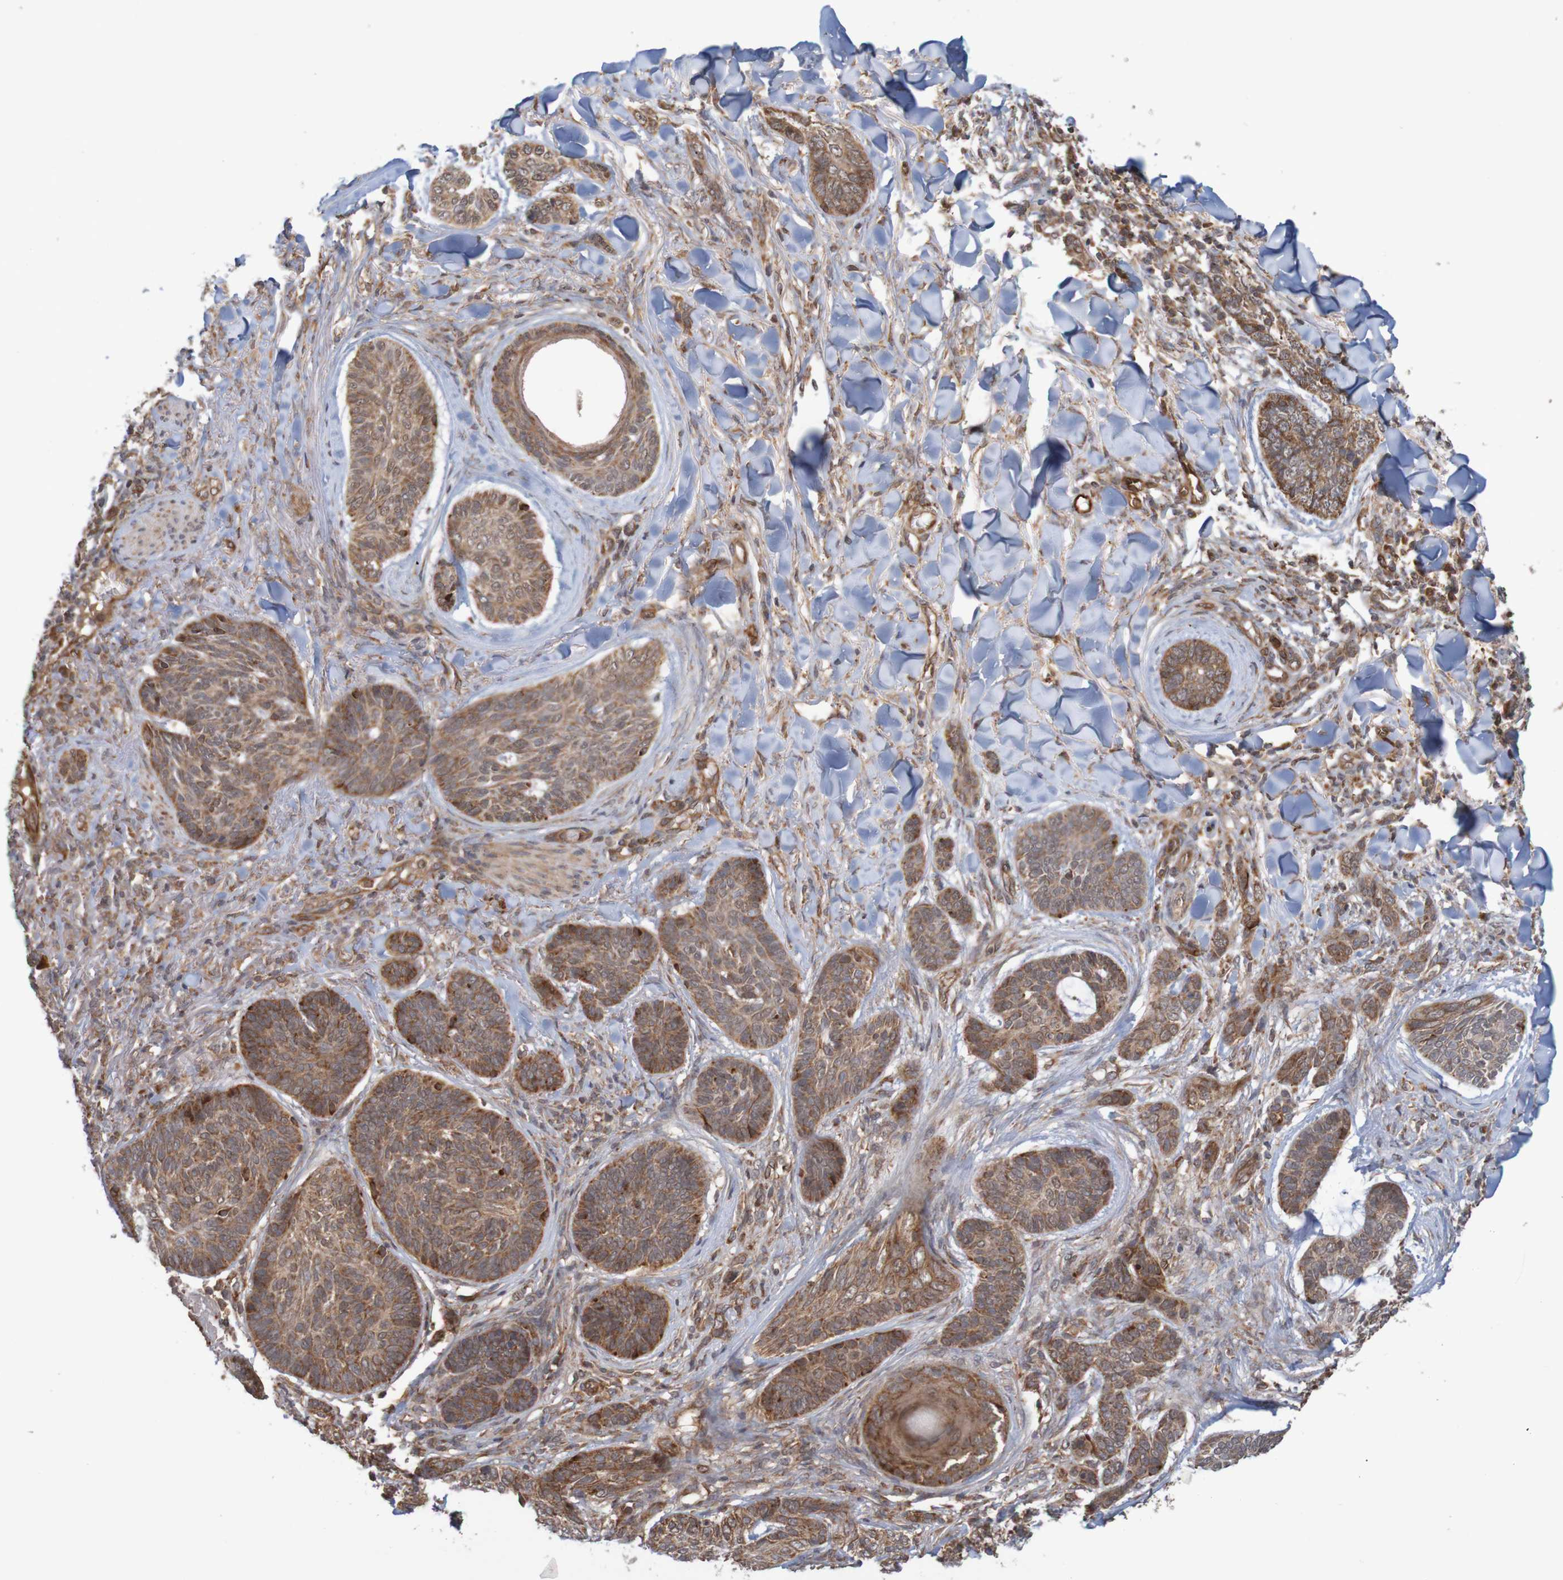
{"staining": {"intensity": "moderate", "quantity": ">75%", "location": "cytoplasmic/membranous"}, "tissue": "skin cancer", "cell_type": "Tumor cells", "image_type": "cancer", "snomed": [{"axis": "morphology", "description": "Basal cell carcinoma"}, {"axis": "topography", "description": "Skin"}], "caption": "Immunohistochemical staining of basal cell carcinoma (skin) demonstrates moderate cytoplasmic/membranous protein staining in about >75% of tumor cells. (IHC, brightfield microscopy, high magnification).", "gene": "MRPL52", "patient": {"sex": "male", "age": 43}}